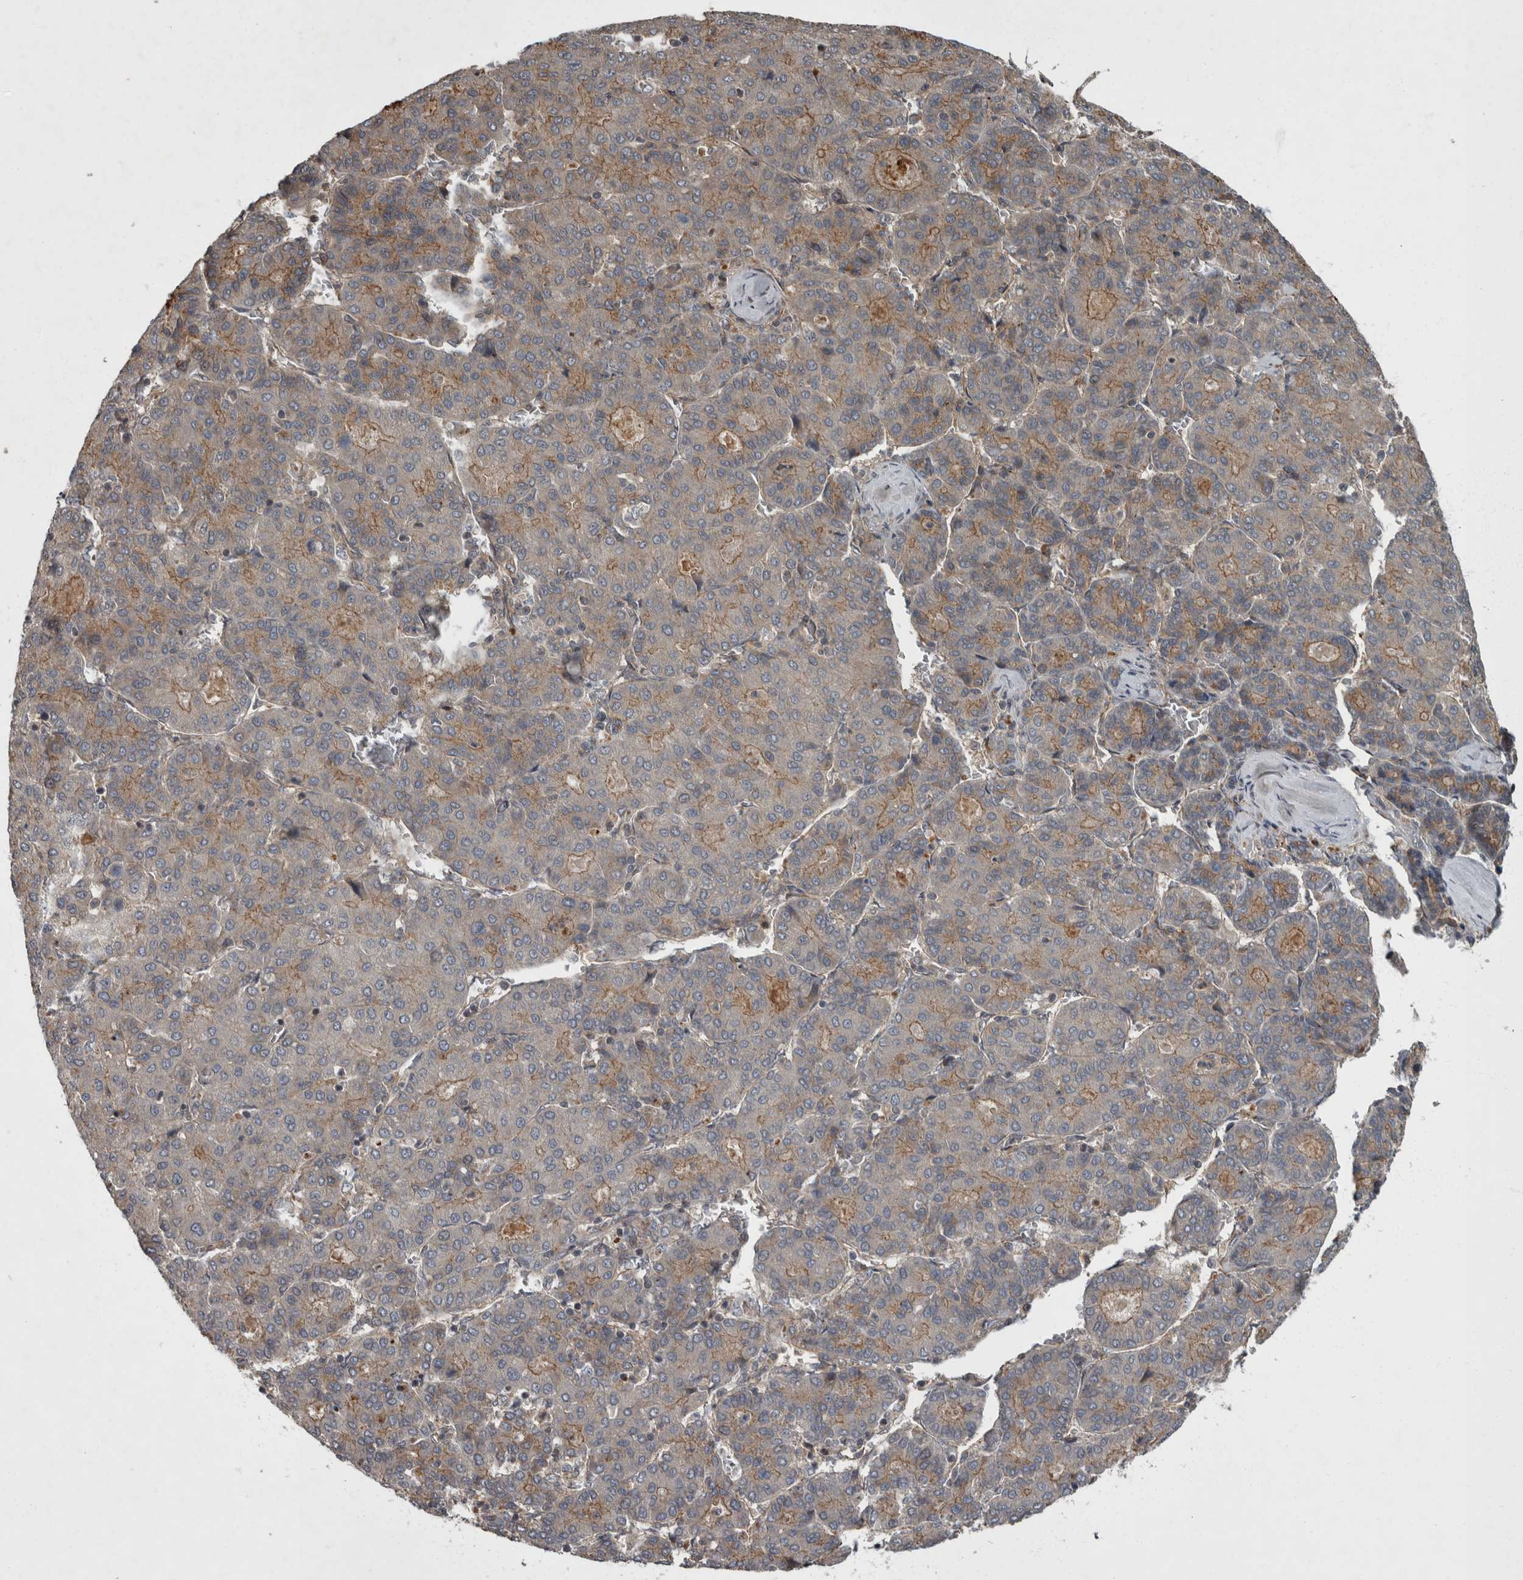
{"staining": {"intensity": "weak", "quantity": "<25%", "location": "cytoplasmic/membranous"}, "tissue": "liver cancer", "cell_type": "Tumor cells", "image_type": "cancer", "snomed": [{"axis": "morphology", "description": "Carcinoma, Hepatocellular, NOS"}, {"axis": "topography", "description": "Liver"}], "caption": "An image of human hepatocellular carcinoma (liver) is negative for staining in tumor cells.", "gene": "VEGFD", "patient": {"sex": "male", "age": 65}}